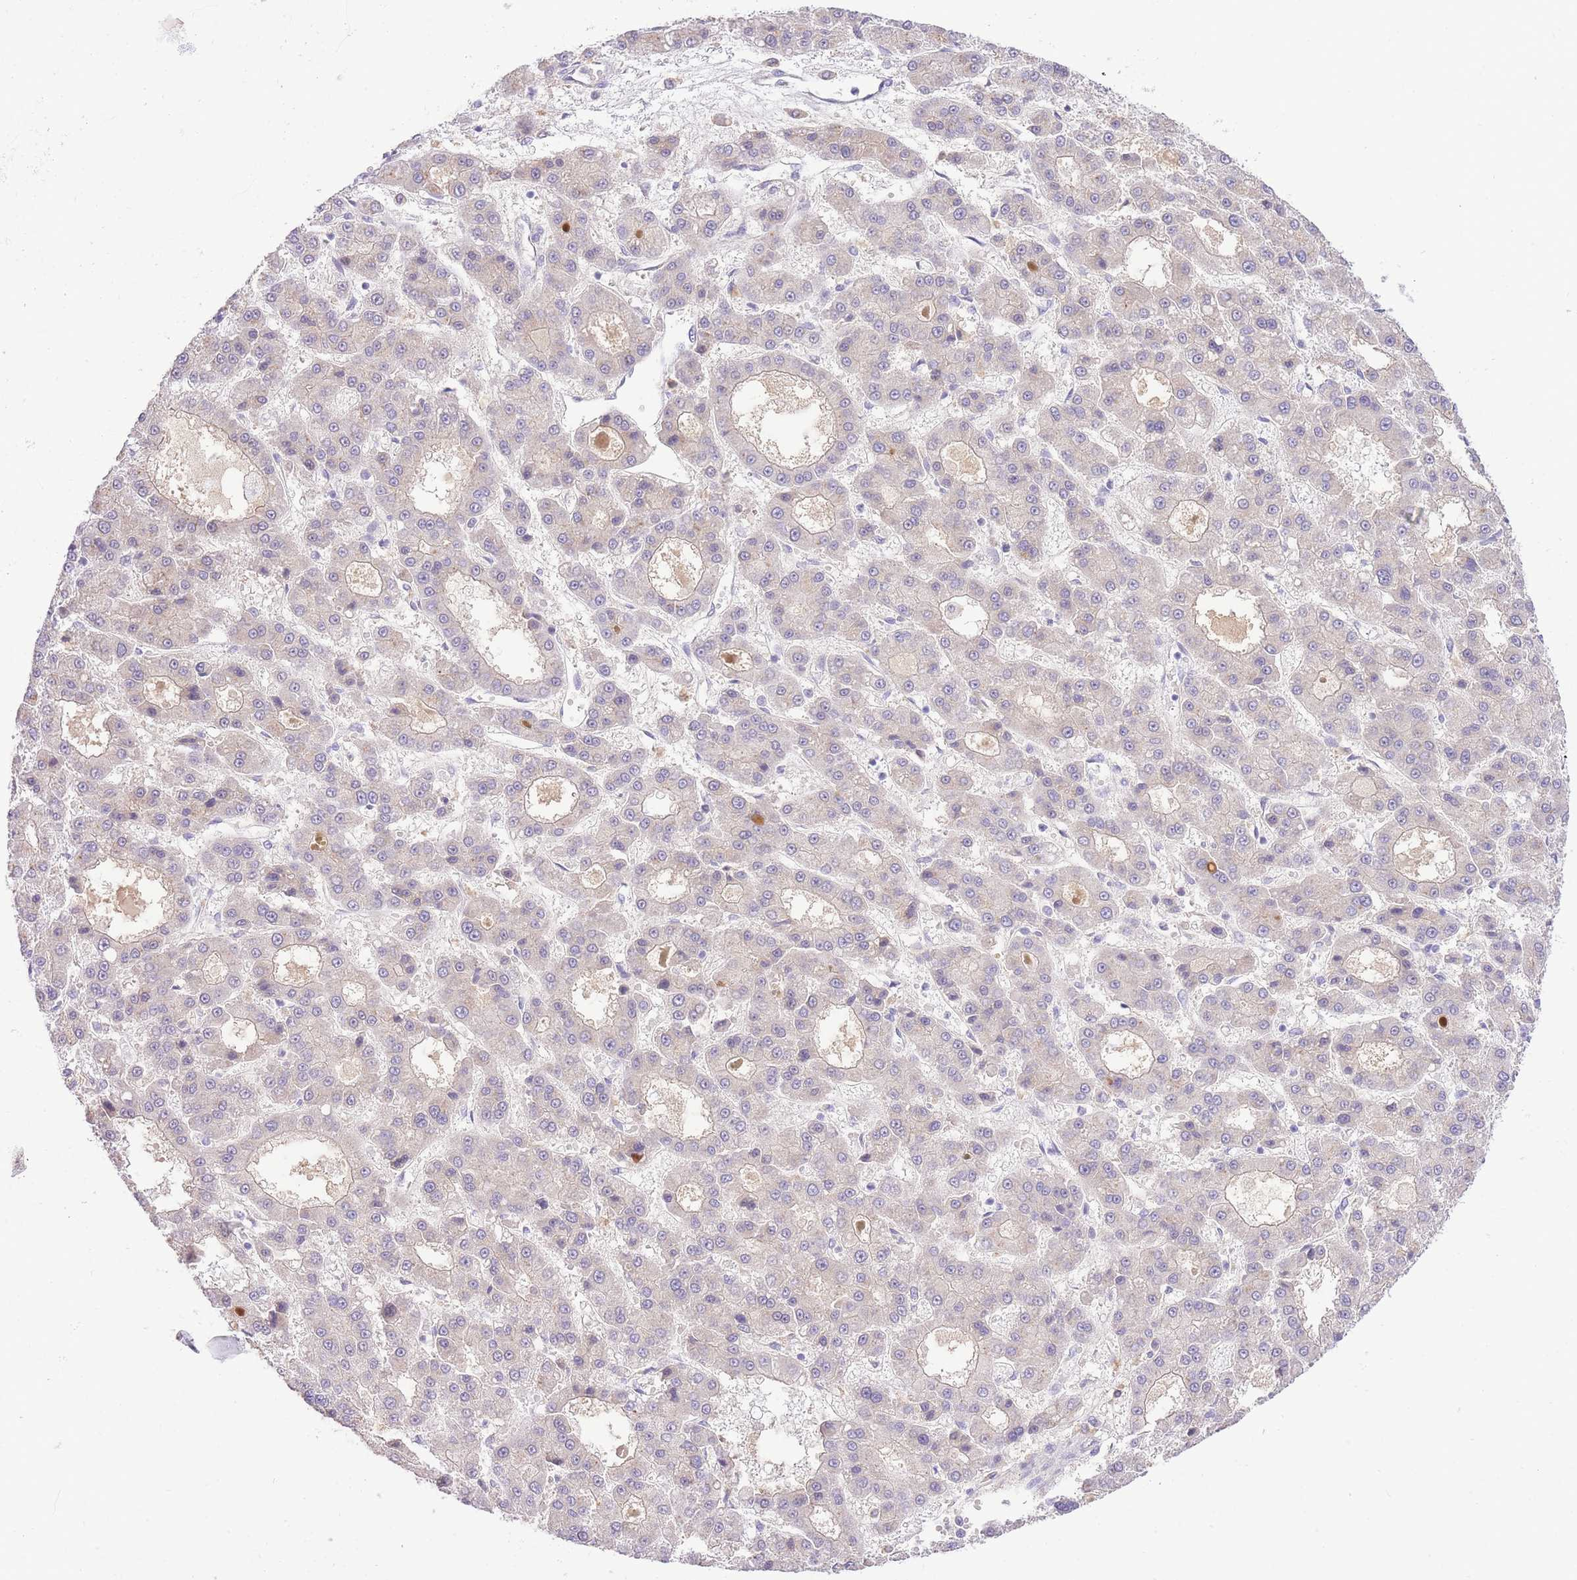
{"staining": {"intensity": "negative", "quantity": "none", "location": "none"}, "tissue": "liver cancer", "cell_type": "Tumor cells", "image_type": "cancer", "snomed": [{"axis": "morphology", "description": "Carcinoma, Hepatocellular, NOS"}, {"axis": "topography", "description": "Liver"}], "caption": "Immunohistochemistry (IHC) micrograph of neoplastic tissue: human liver cancer stained with DAB (3,3'-diaminobenzidine) displays no significant protein staining in tumor cells.", "gene": "LIPH", "patient": {"sex": "male", "age": 70}}